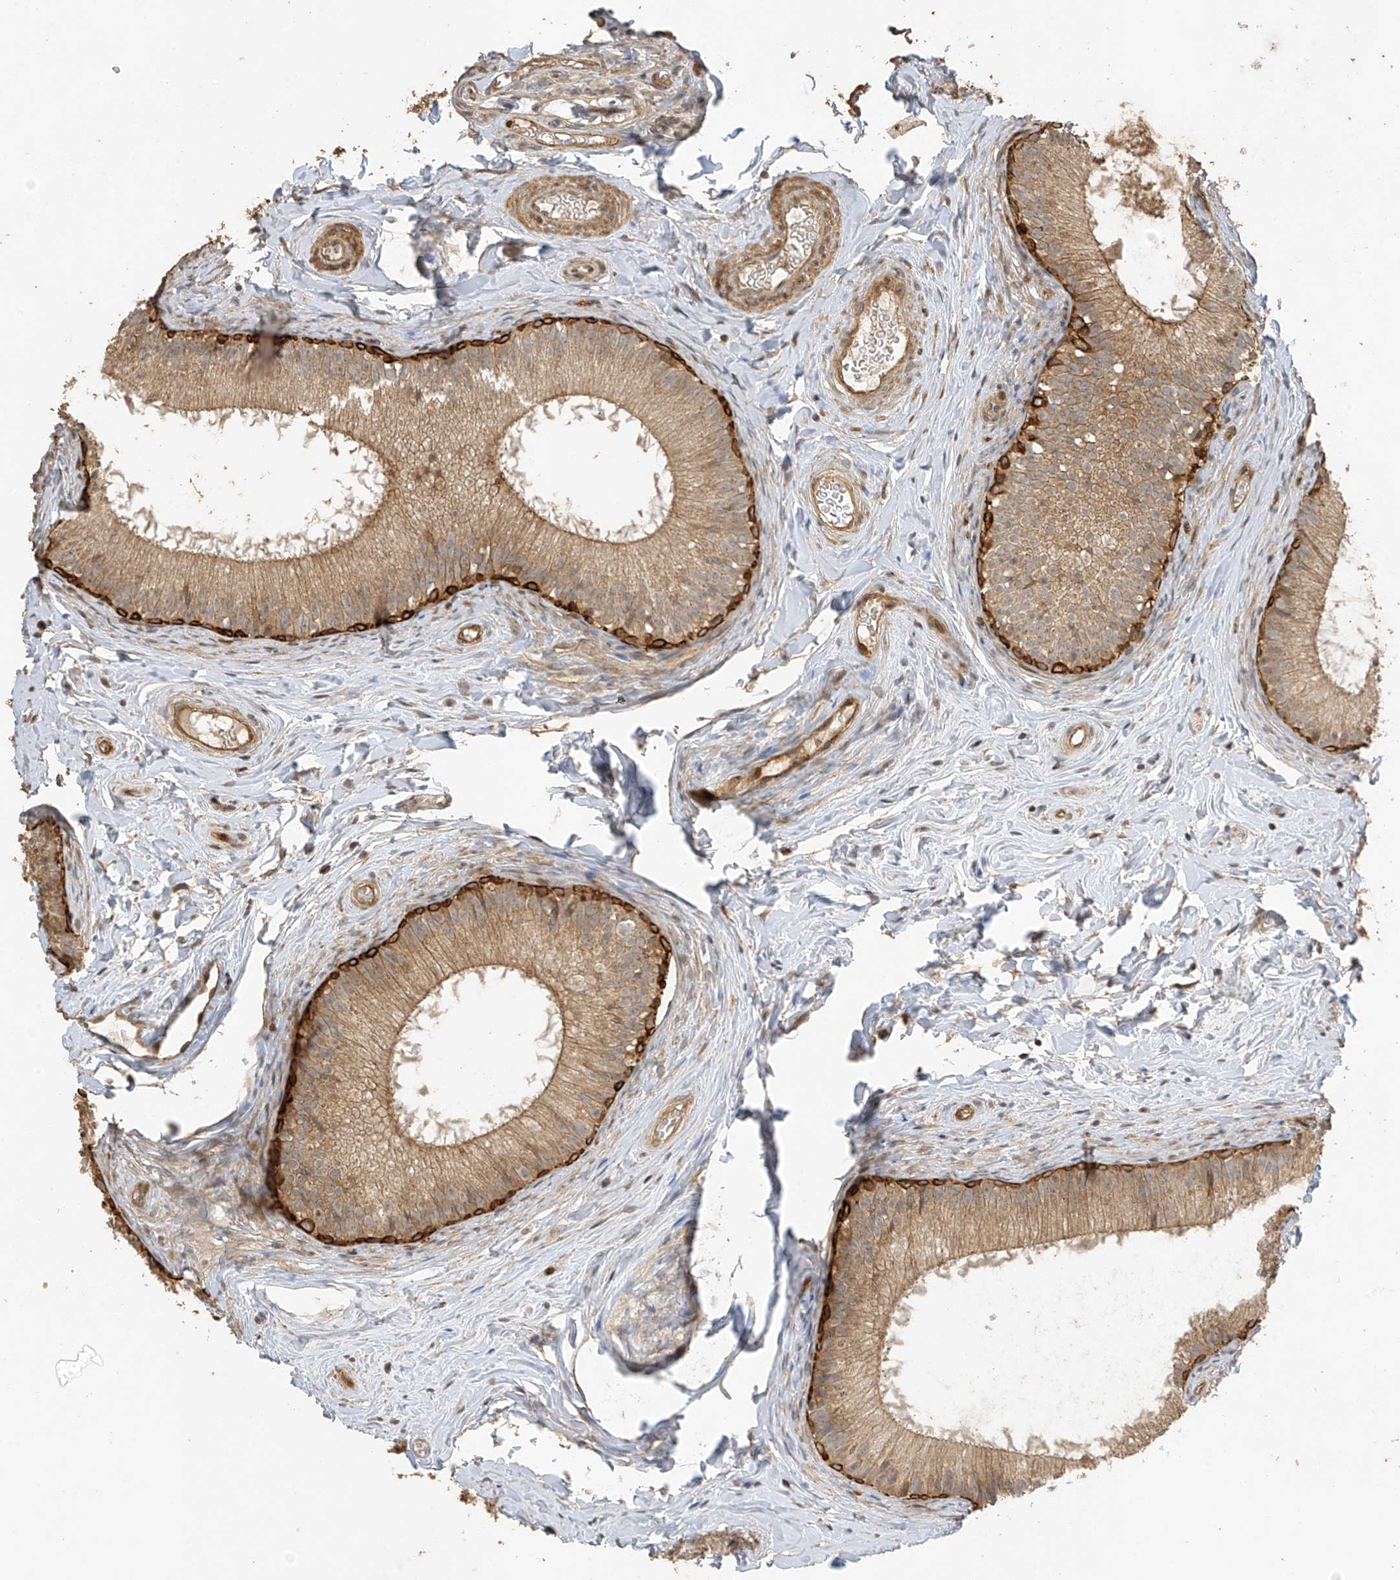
{"staining": {"intensity": "strong", "quantity": "25%-75%", "location": "cytoplasmic/membranous"}, "tissue": "epididymis", "cell_type": "Glandular cells", "image_type": "normal", "snomed": [{"axis": "morphology", "description": "Normal tissue, NOS"}, {"axis": "topography", "description": "Epididymis"}], "caption": "Glandular cells show strong cytoplasmic/membranous staining in about 25%-75% of cells in unremarkable epididymis.", "gene": "ZNF653", "patient": {"sex": "male", "age": 34}}